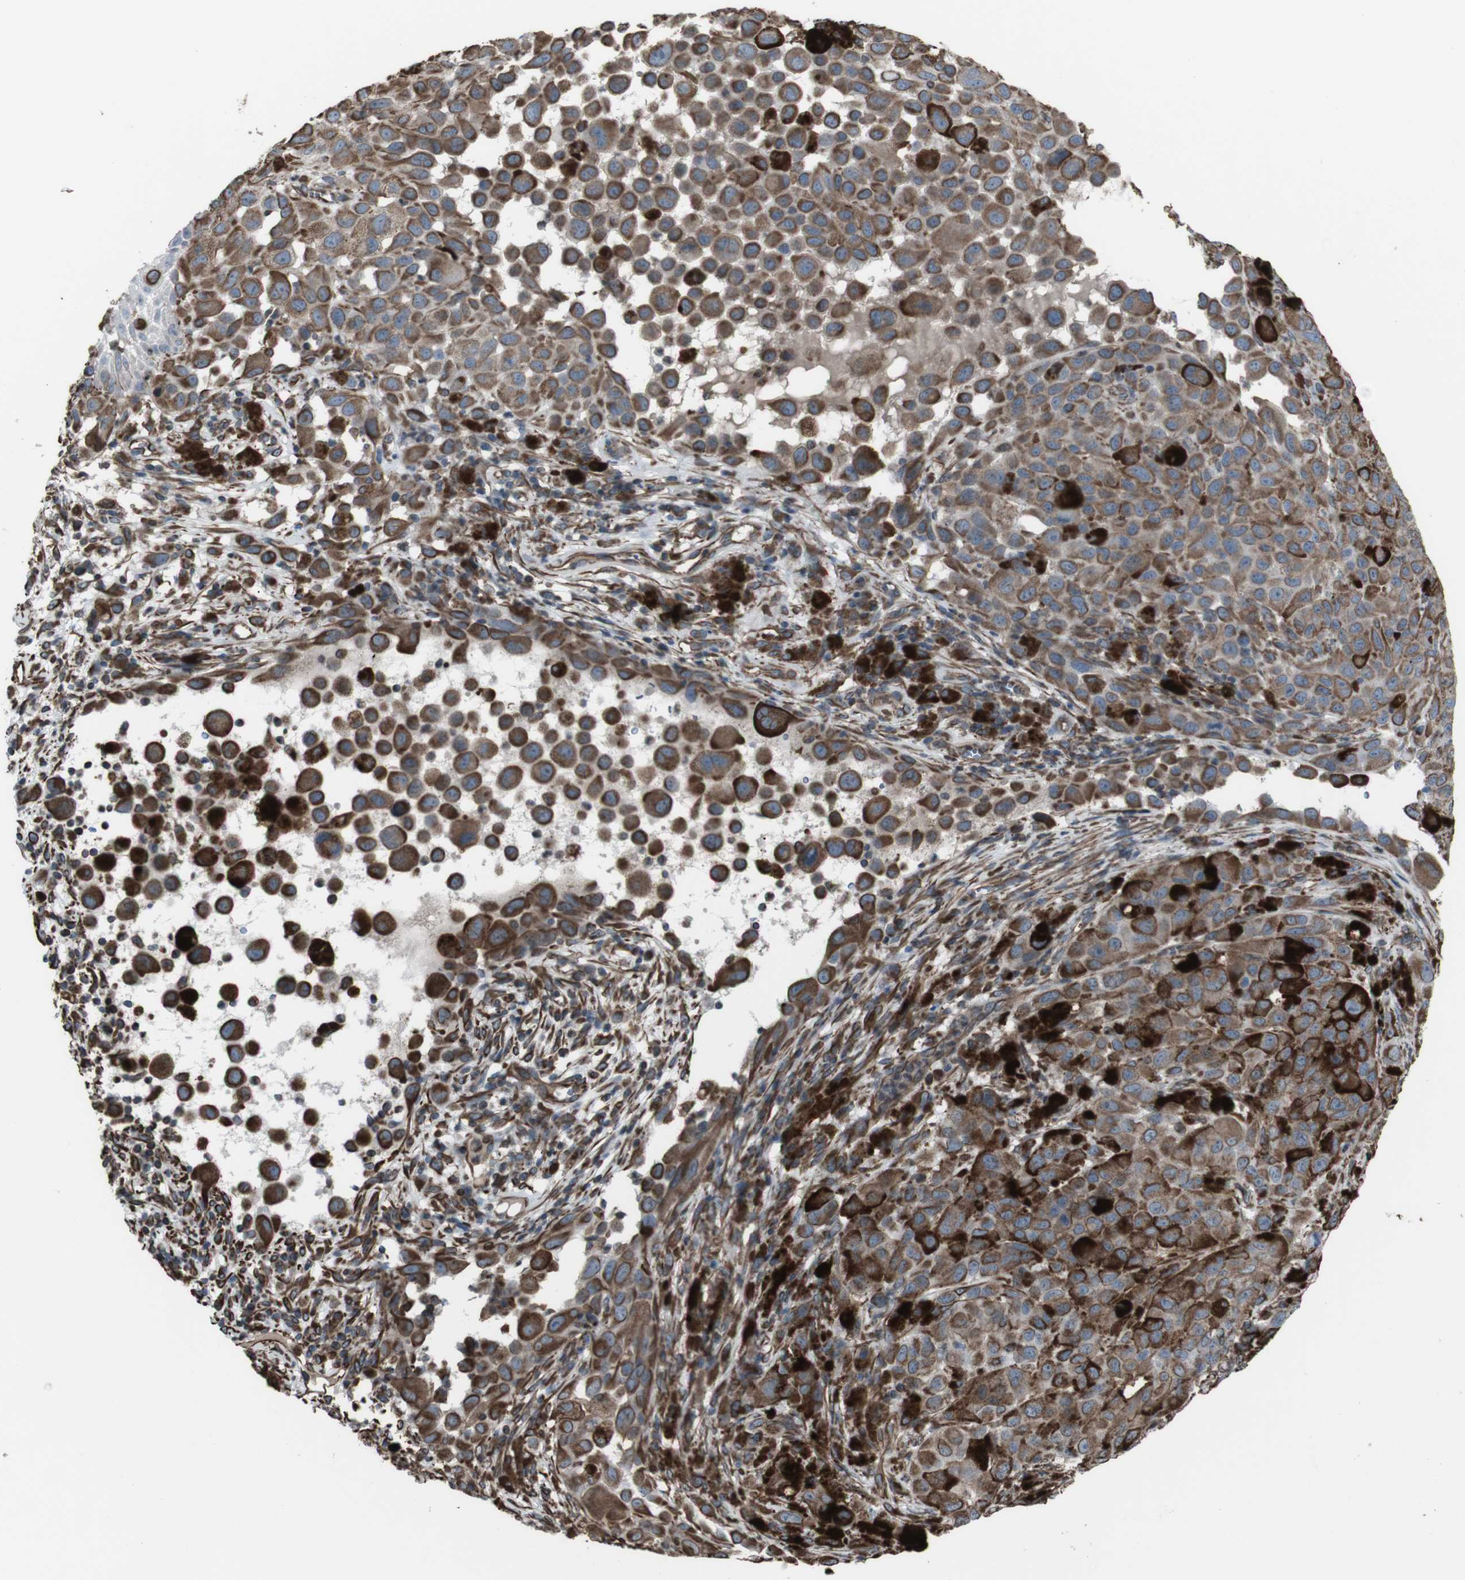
{"staining": {"intensity": "moderate", "quantity": ">75%", "location": "cytoplasmic/membranous"}, "tissue": "melanoma", "cell_type": "Tumor cells", "image_type": "cancer", "snomed": [{"axis": "morphology", "description": "Malignant melanoma, NOS"}, {"axis": "topography", "description": "Skin"}], "caption": "Protein expression analysis of melanoma exhibits moderate cytoplasmic/membranous expression in about >75% of tumor cells.", "gene": "TMEM141", "patient": {"sex": "male", "age": 96}}